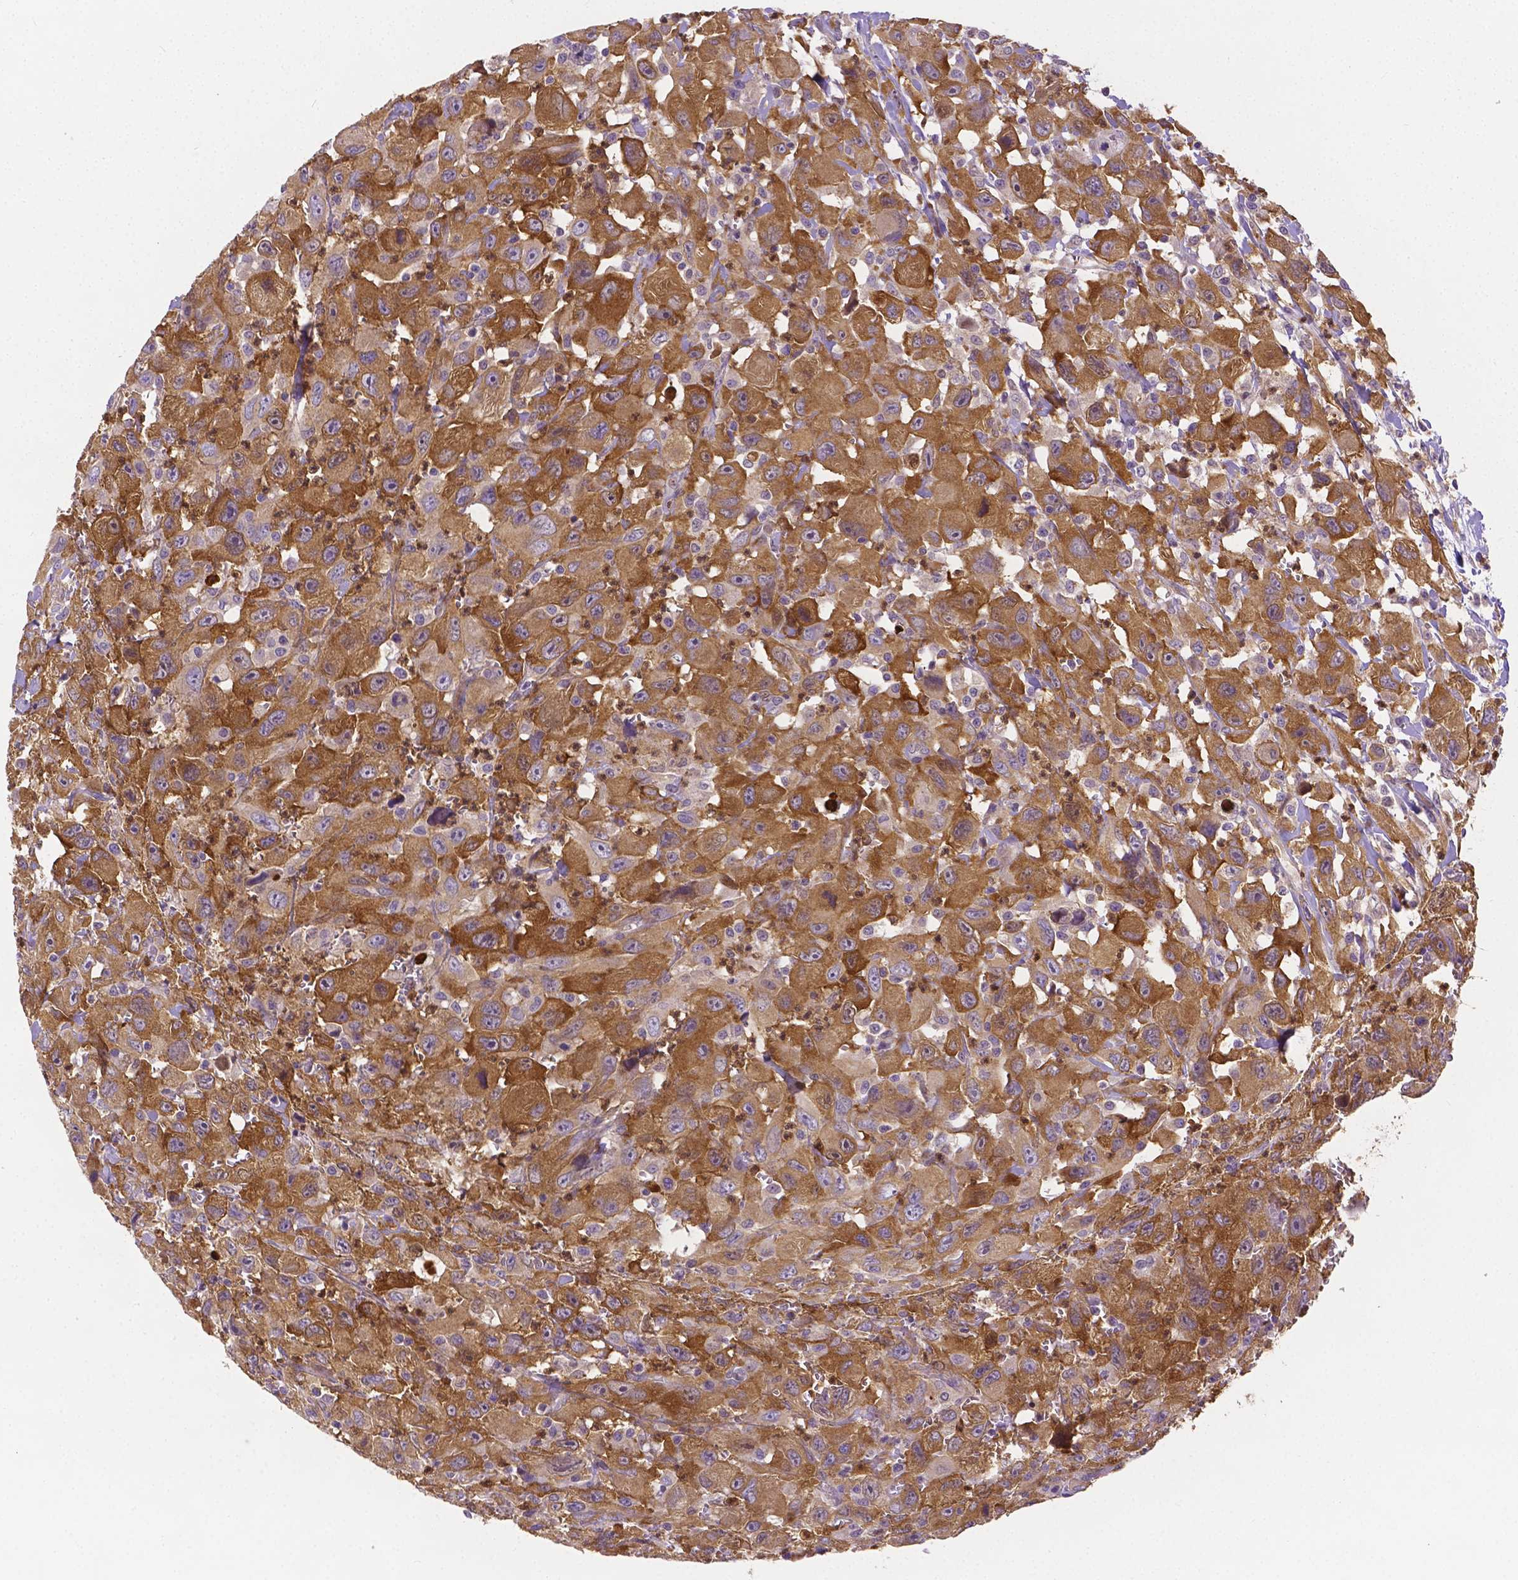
{"staining": {"intensity": "weak", "quantity": ">75%", "location": "cytoplasmic/membranous"}, "tissue": "head and neck cancer", "cell_type": "Tumor cells", "image_type": "cancer", "snomed": [{"axis": "morphology", "description": "Squamous cell carcinoma, NOS"}, {"axis": "morphology", "description": "Squamous cell carcinoma, metastatic, NOS"}, {"axis": "topography", "description": "Oral tissue"}, {"axis": "topography", "description": "Head-Neck"}], "caption": "Head and neck cancer stained with a protein marker reveals weak staining in tumor cells.", "gene": "ZNRD2", "patient": {"sex": "female", "age": 85}}